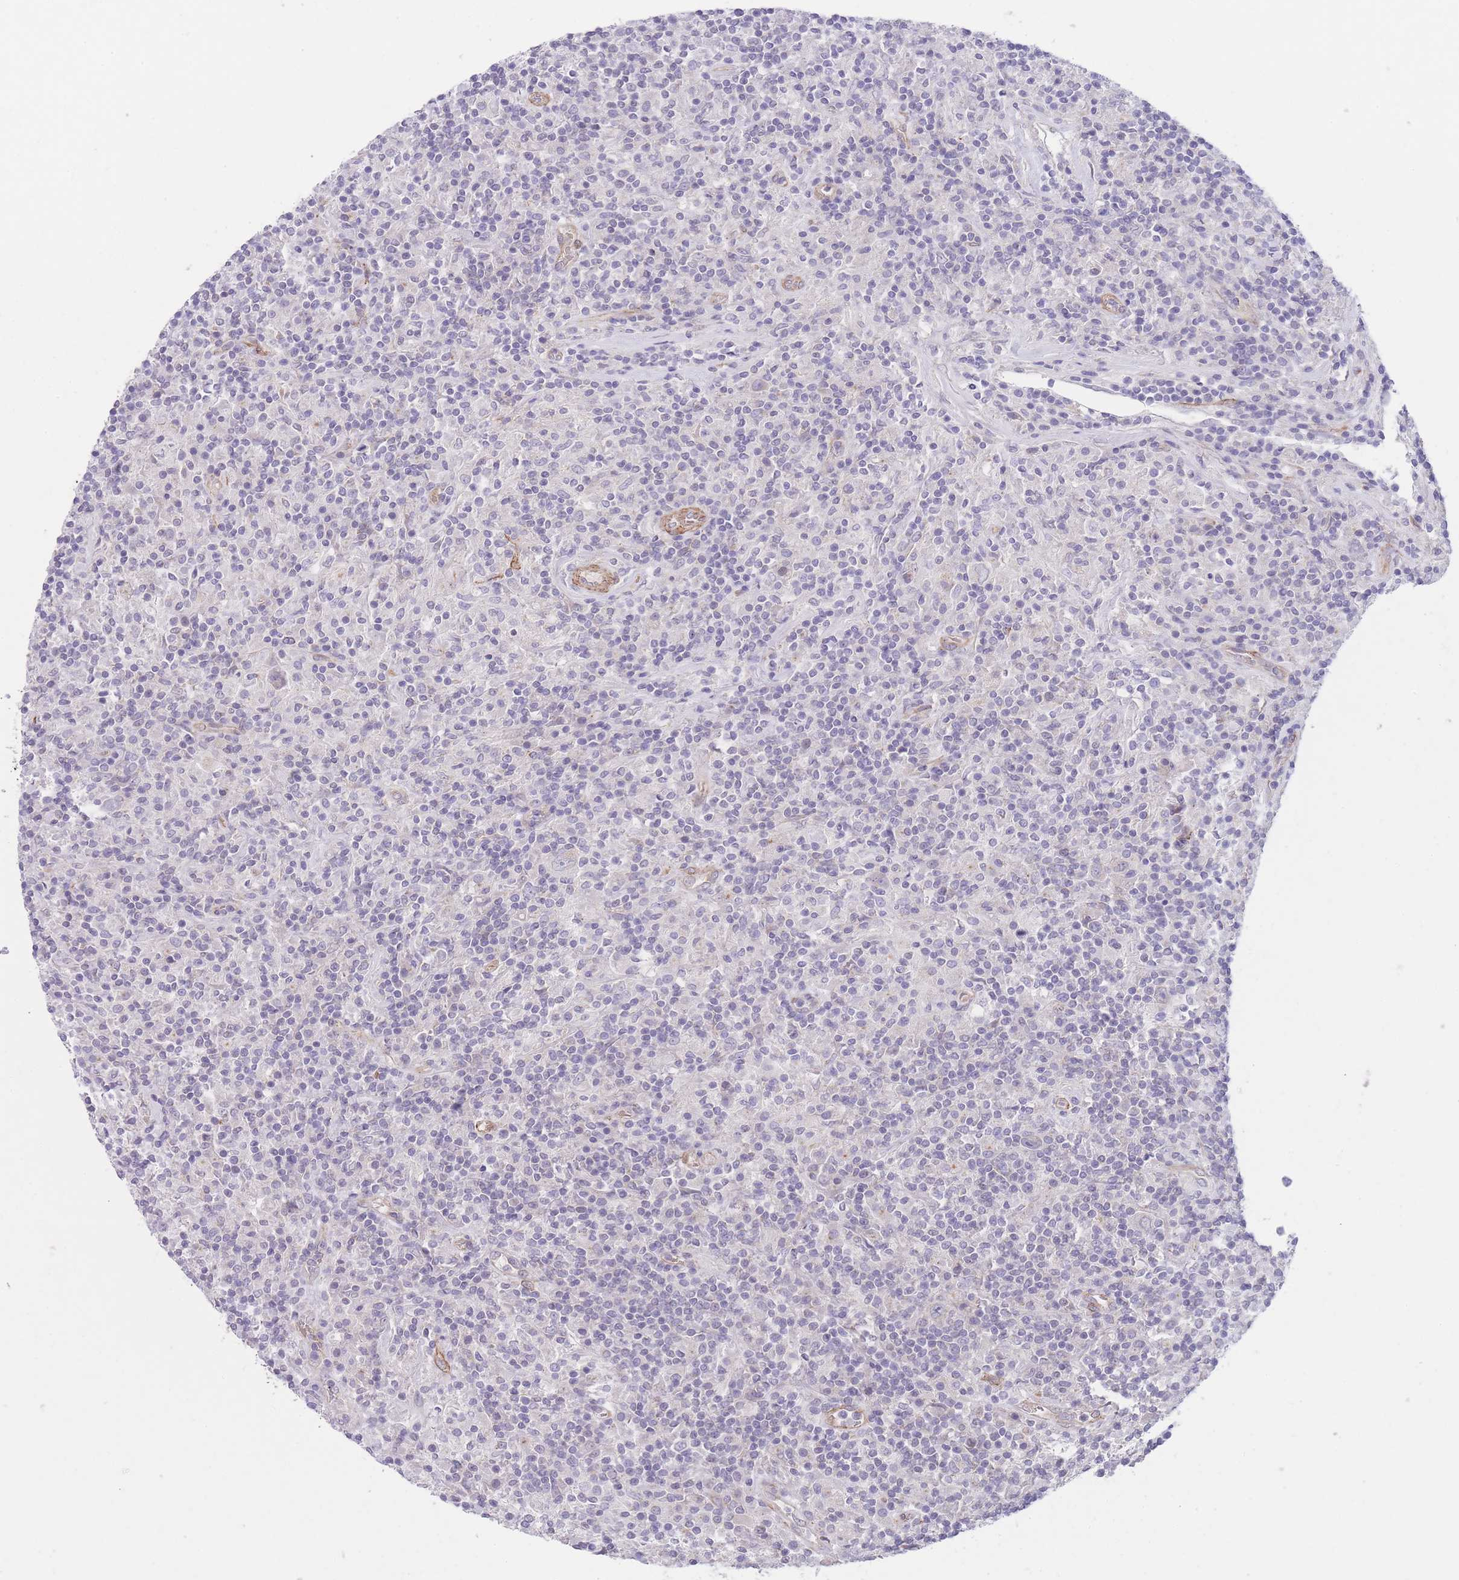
{"staining": {"intensity": "negative", "quantity": "none", "location": "none"}, "tissue": "lymphoma", "cell_type": "Tumor cells", "image_type": "cancer", "snomed": [{"axis": "morphology", "description": "Hodgkin's disease, NOS"}, {"axis": "topography", "description": "Lymph node"}], "caption": "DAB (3,3'-diaminobenzidine) immunohistochemical staining of Hodgkin's disease displays no significant positivity in tumor cells.", "gene": "QTRT1", "patient": {"sex": "male", "age": 70}}